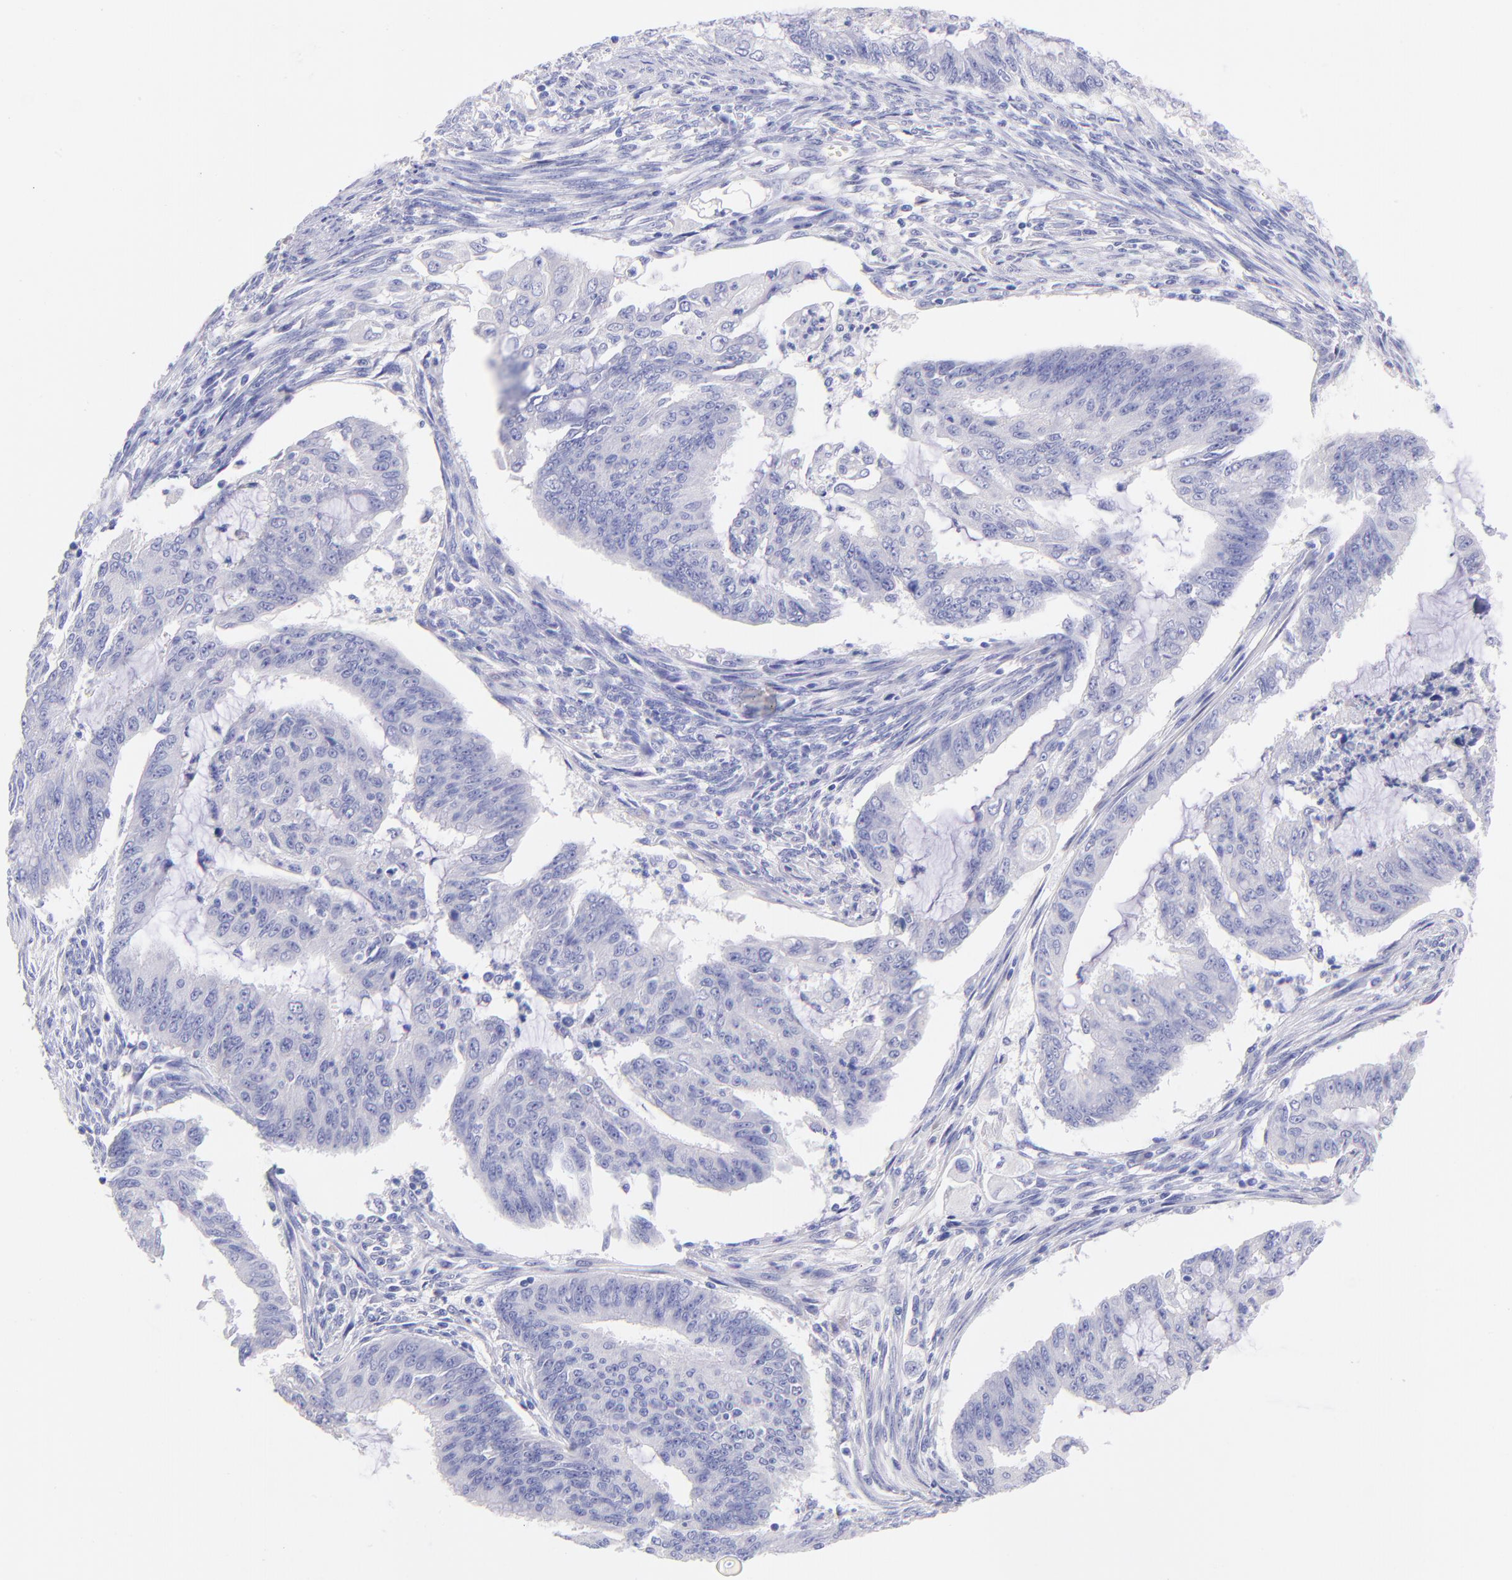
{"staining": {"intensity": "negative", "quantity": "none", "location": "none"}, "tissue": "endometrial cancer", "cell_type": "Tumor cells", "image_type": "cancer", "snomed": [{"axis": "morphology", "description": "Adenocarcinoma, NOS"}, {"axis": "topography", "description": "Endometrium"}], "caption": "Immunohistochemistry photomicrograph of neoplastic tissue: endometrial cancer (adenocarcinoma) stained with DAB (3,3'-diaminobenzidine) exhibits no significant protein staining in tumor cells.", "gene": "RAB3B", "patient": {"sex": "female", "age": 75}}